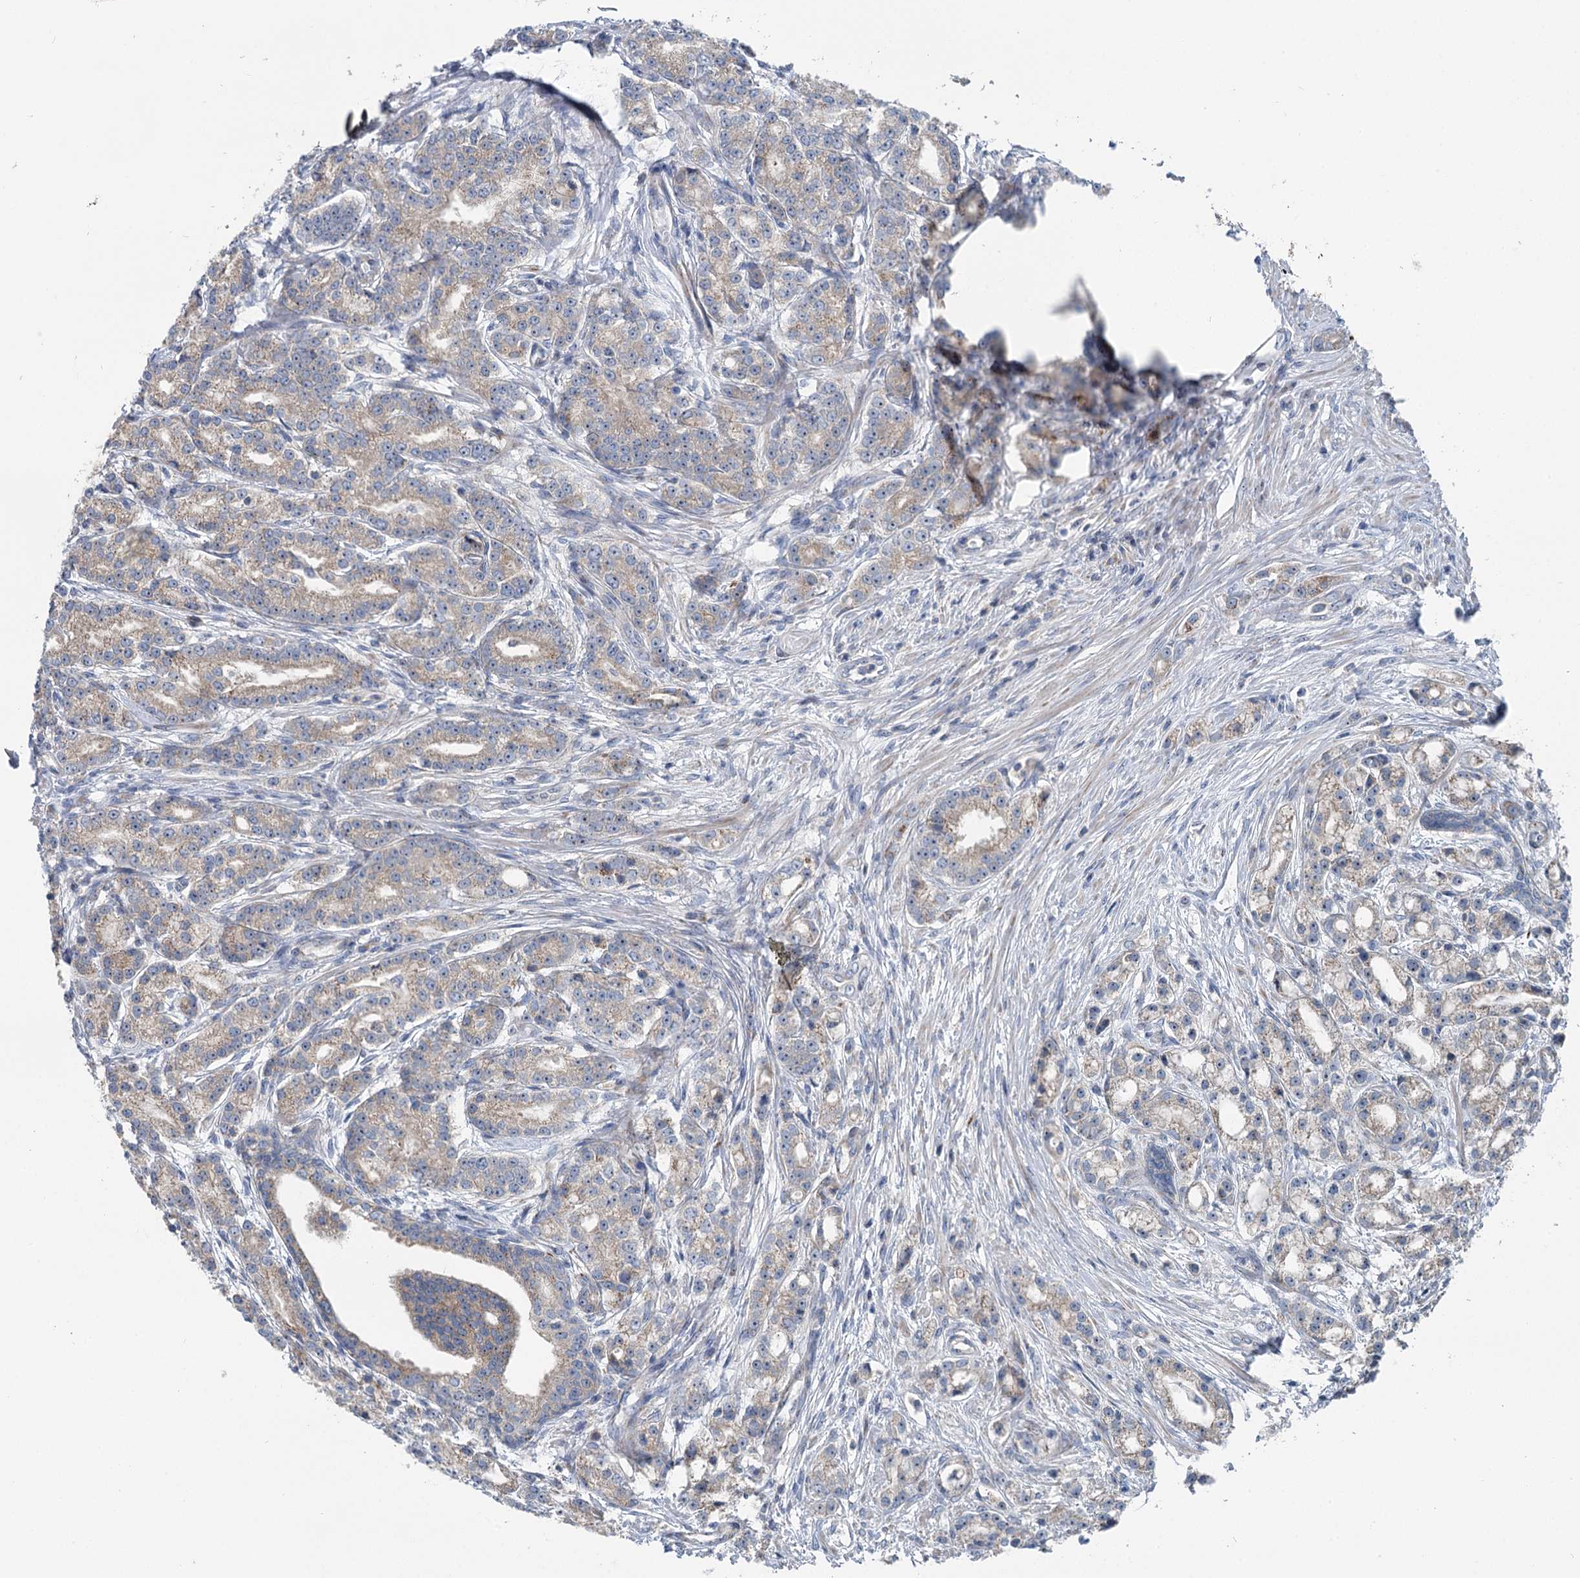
{"staining": {"intensity": "weak", "quantity": ">75%", "location": "cytoplasmic/membranous"}, "tissue": "prostate cancer", "cell_type": "Tumor cells", "image_type": "cancer", "snomed": [{"axis": "morphology", "description": "Adenocarcinoma, High grade"}, {"axis": "topography", "description": "Prostate"}], "caption": "A micrograph of prostate cancer (adenocarcinoma (high-grade)) stained for a protein demonstrates weak cytoplasmic/membranous brown staining in tumor cells.", "gene": "MARK2", "patient": {"sex": "male", "age": 69}}